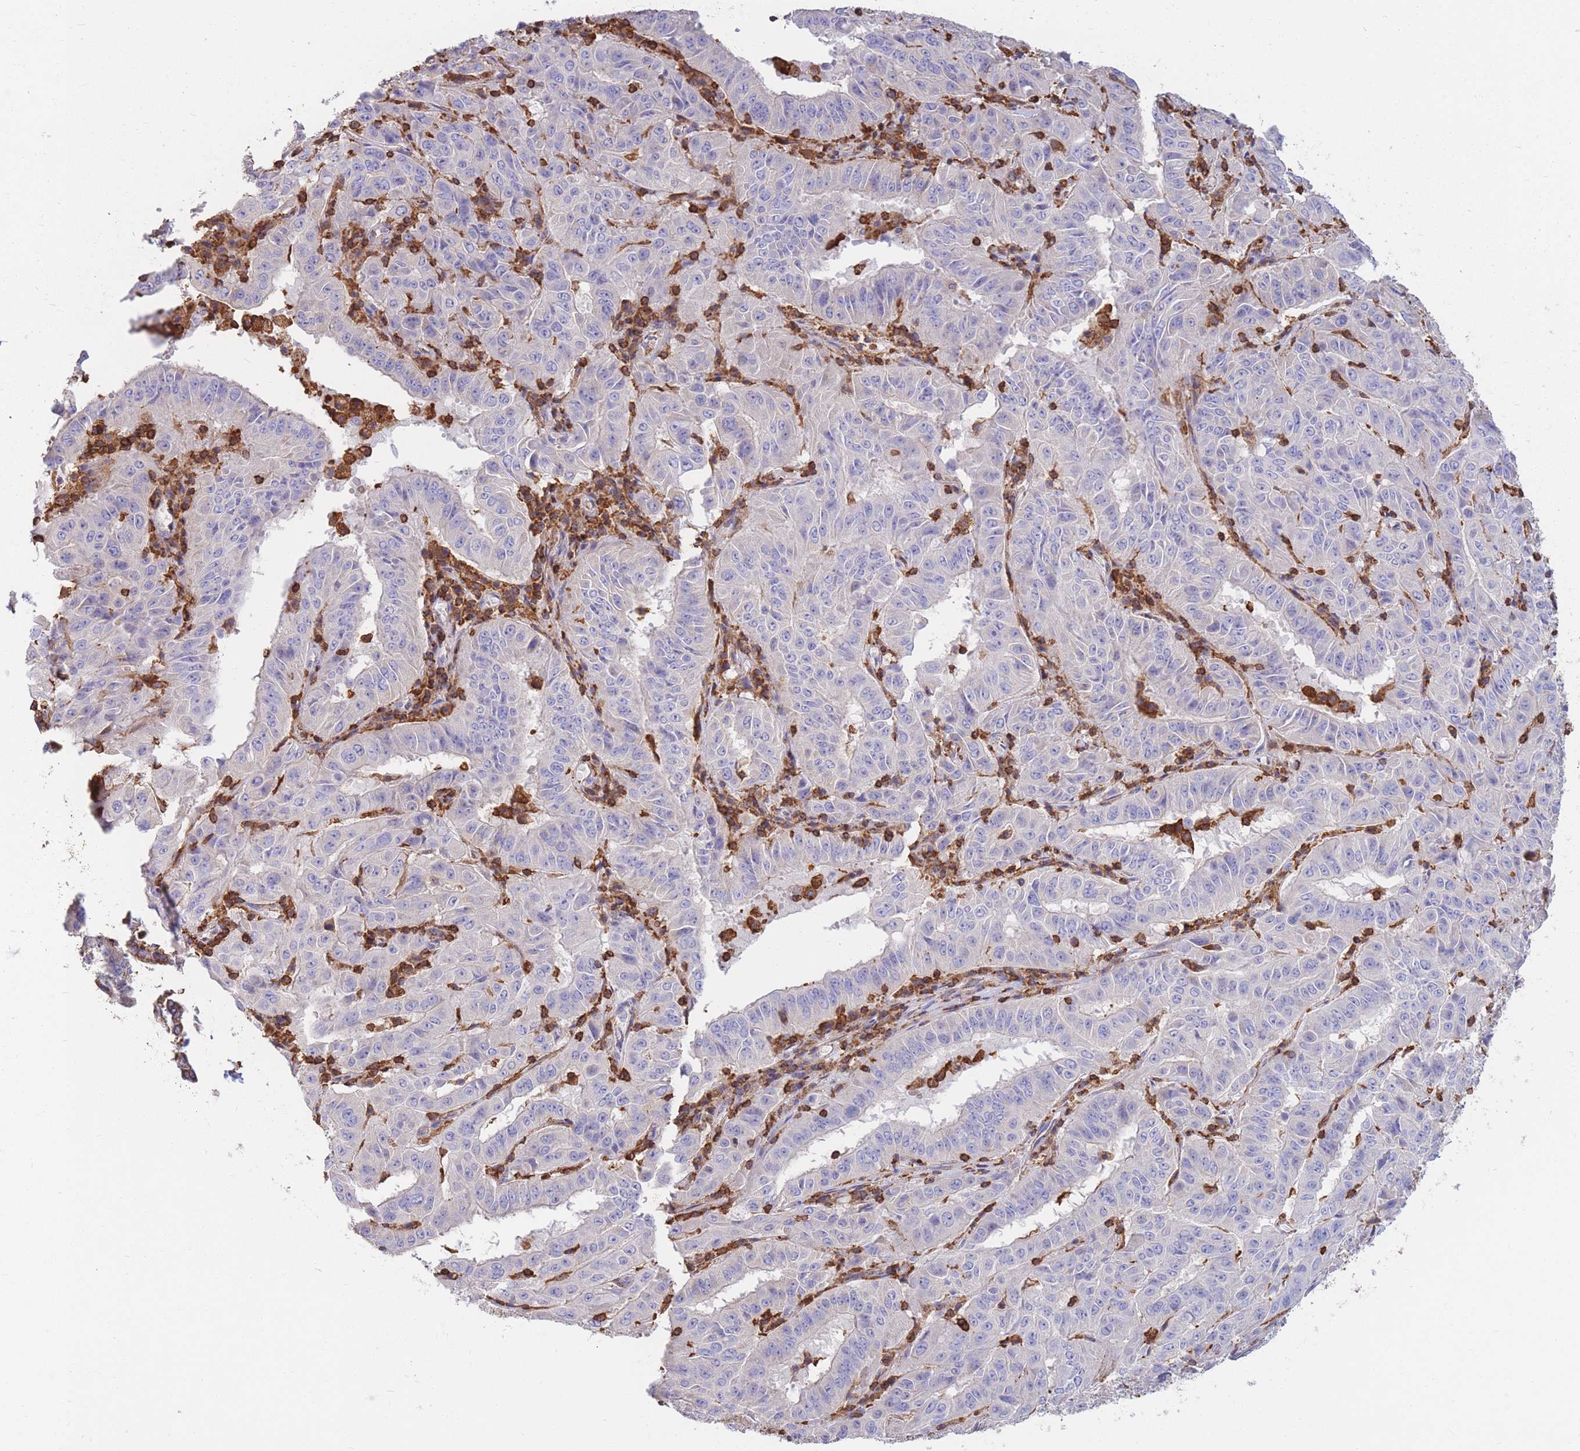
{"staining": {"intensity": "negative", "quantity": "none", "location": "none"}, "tissue": "pancreatic cancer", "cell_type": "Tumor cells", "image_type": "cancer", "snomed": [{"axis": "morphology", "description": "Adenocarcinoma, NOS"}, {"axis": "topography", "description": "Pancreas"}], "caption": "A high-resolution image shows immunohistochemistry (IHC) staining of adenocarcinoma (pancreatic), which exhibits no significant staining in tumor cells.", "gene": "MRPL54", "patient": {"sex": "male", "age": 63}}